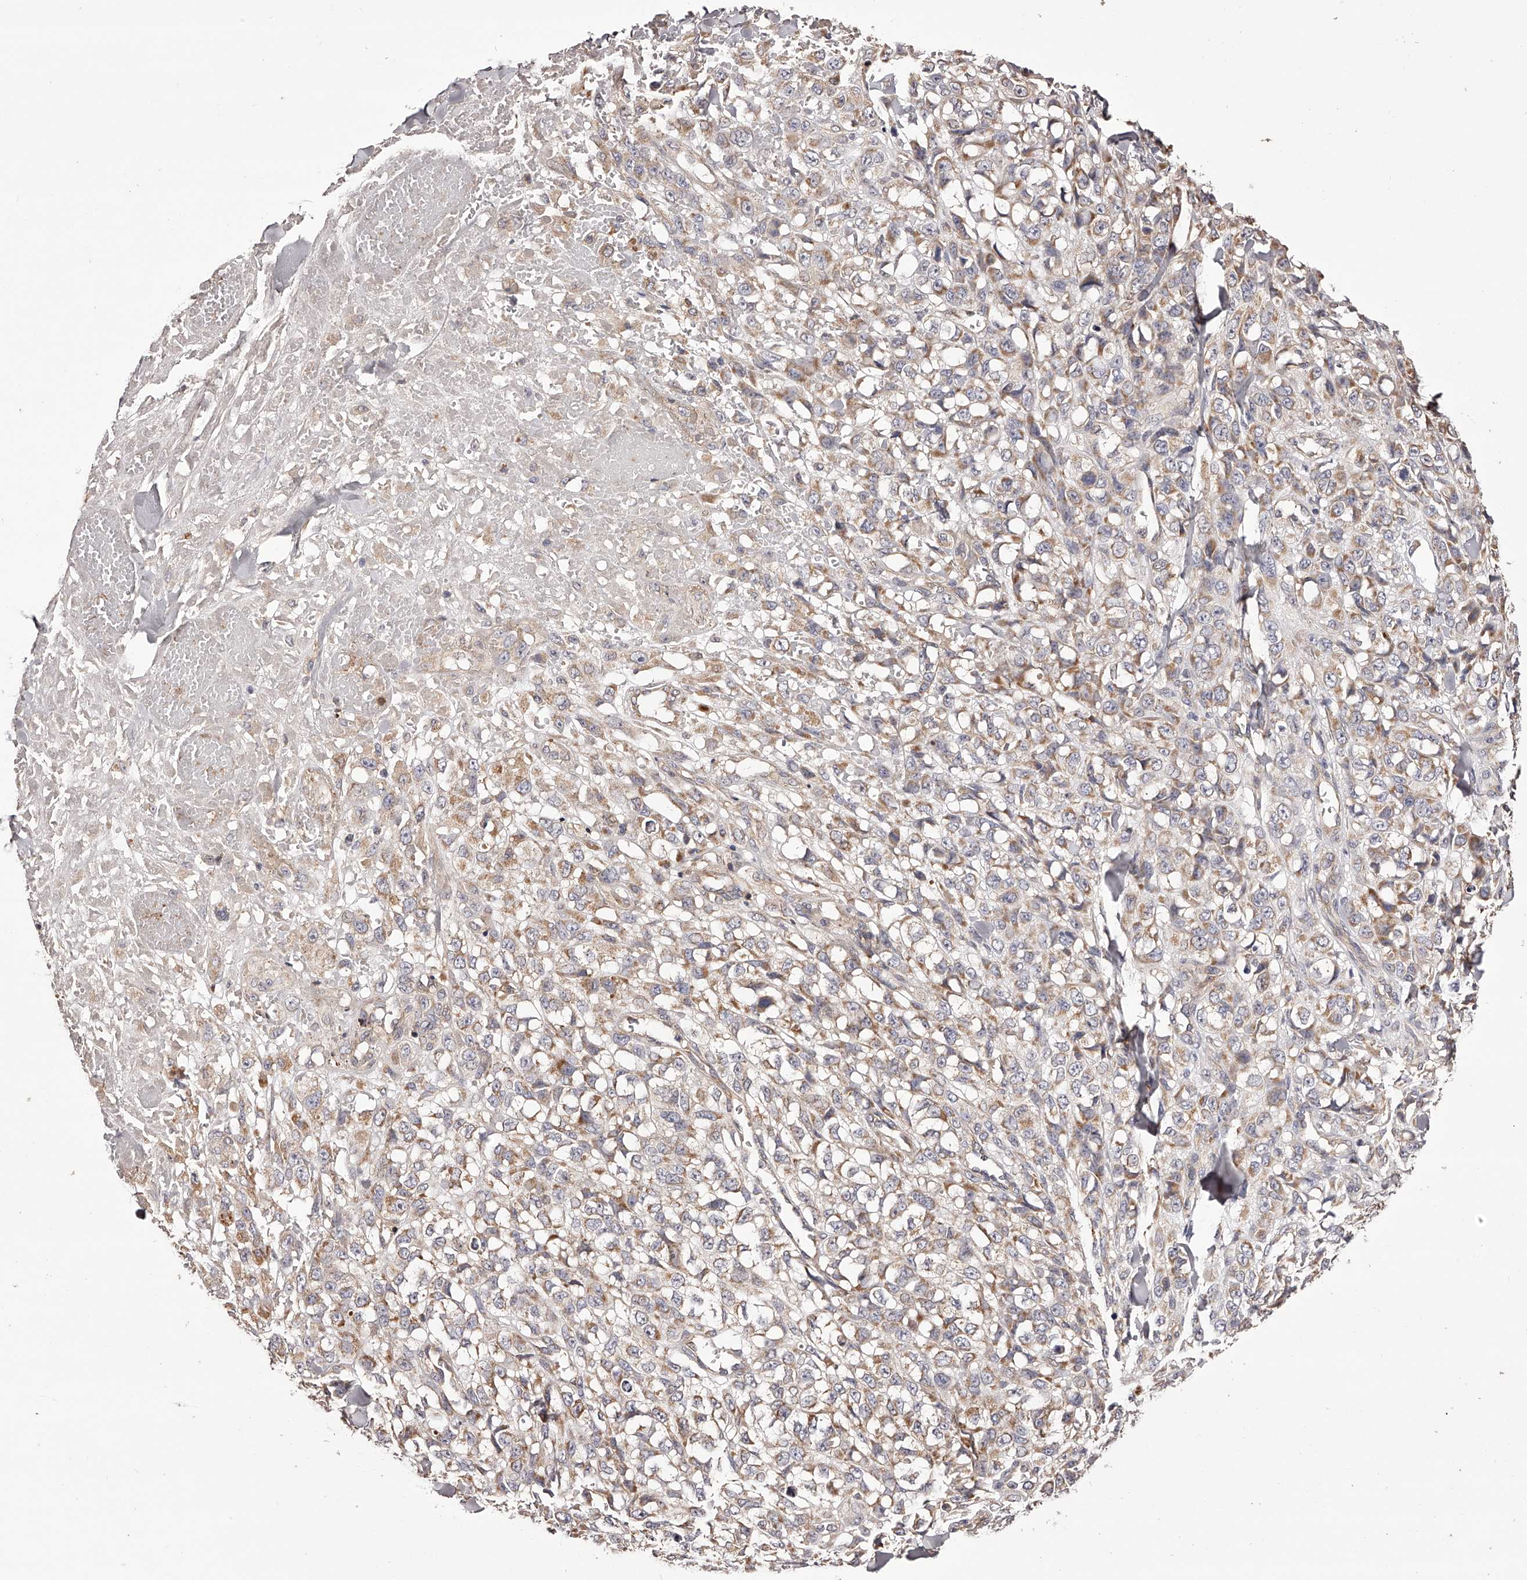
{"staining": {"intensity": "moderate", "quantity": ">75%", "location": "cytoplasmic/membranous"}, "tissue": "melanoma", "cell_type": "Tumor cells", "image_type": "cancer", "snomed": [{"axis": "morphology", "description": "Malignant melanoma, Metastatic site"}, {"axis": "topography", "description": "Skin"}], "caption": "IHC of melanoma displays medium levels of moderate cytoplasmic/membranous positivity in approximately >75% of tumor cells. (DAB (3,3'-diaminobenzidine) IHC with brightfield microscopy, high magnification).", "gene": "ODF2L", "patient": {"sex": "female", "age": 72}}